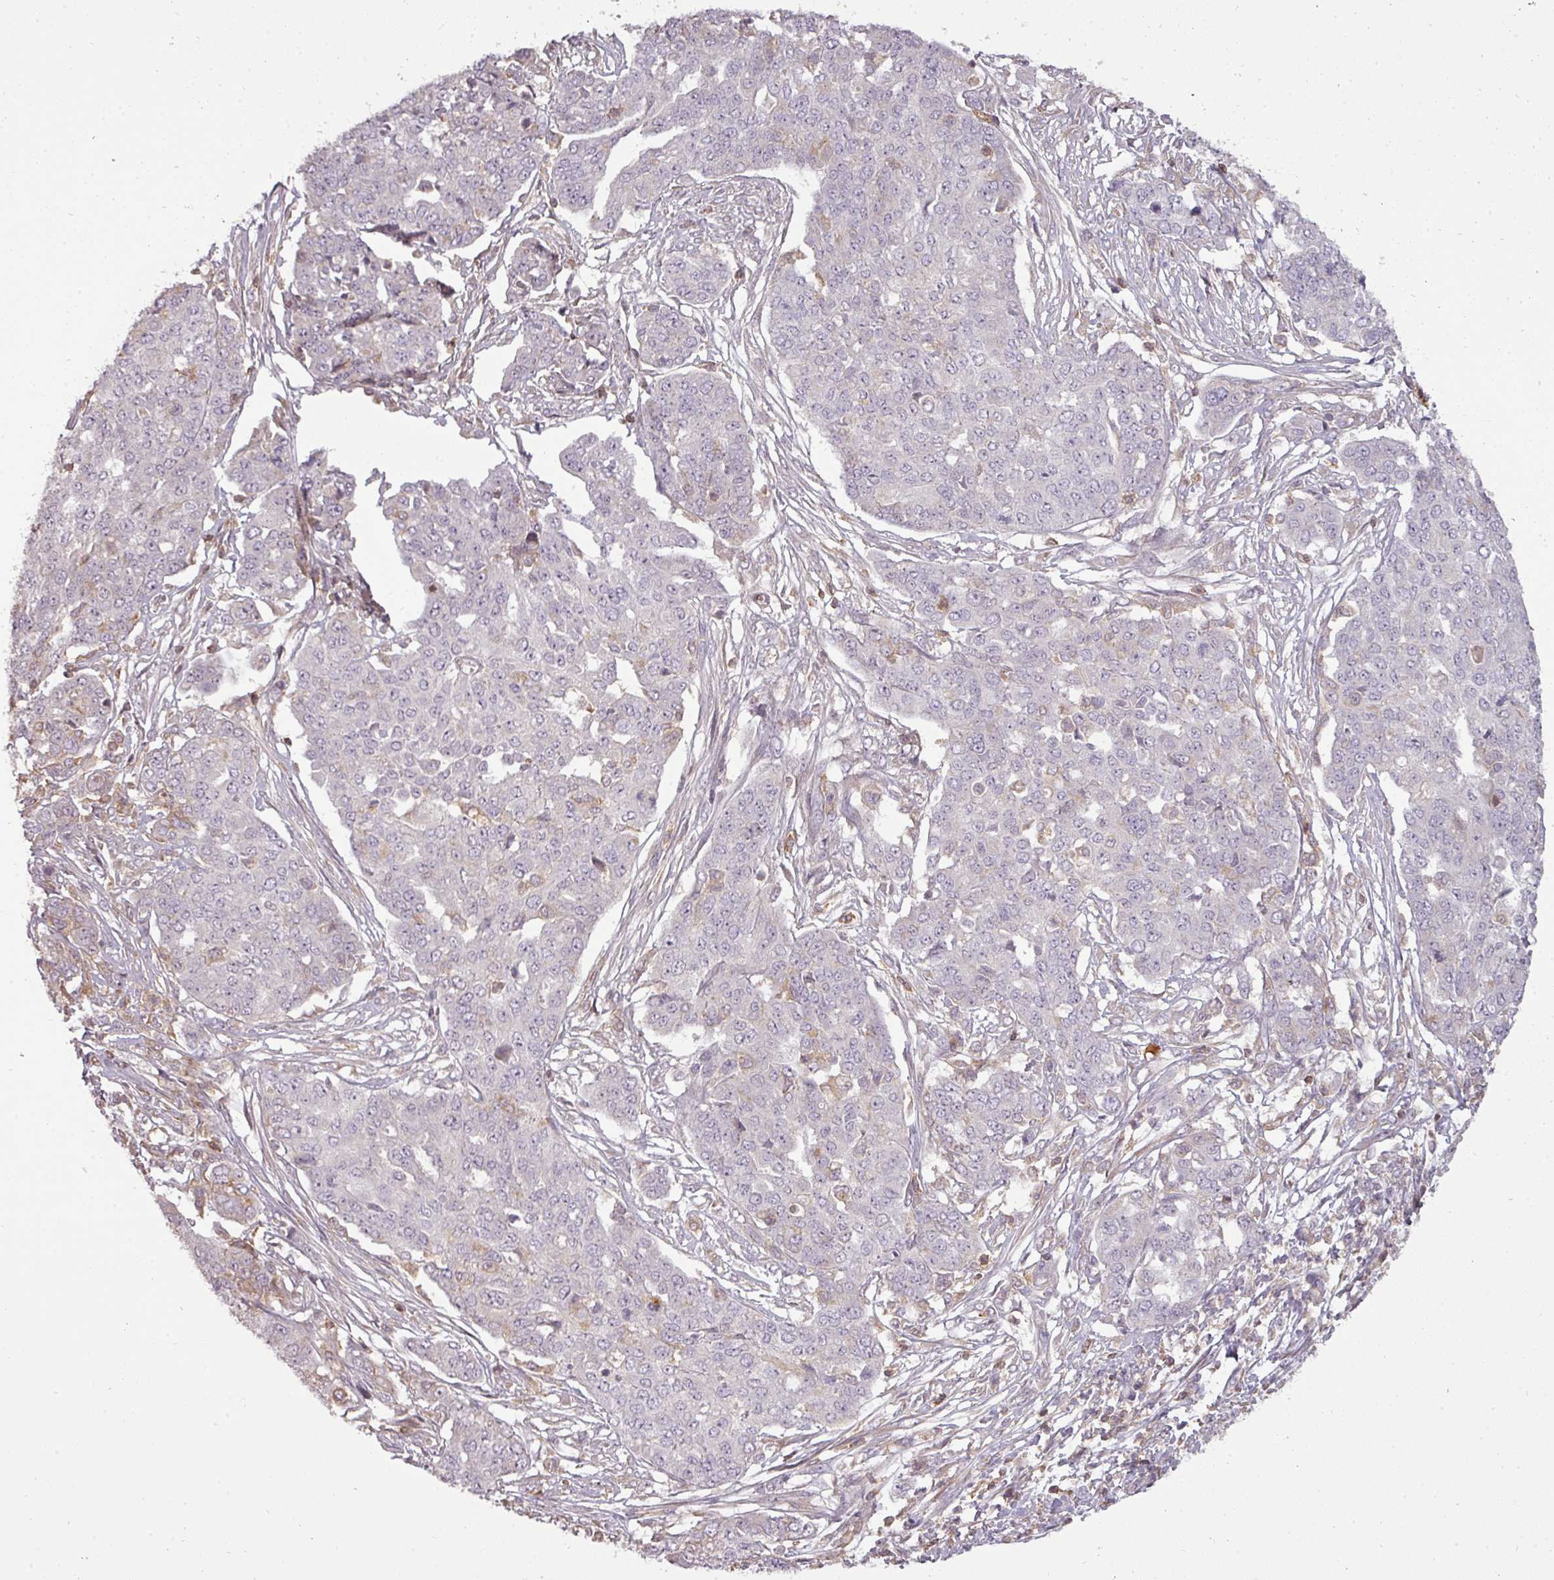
{"staining": {"intensity": "negative", "quantity": "none", "location": "none"}, "tissue": "ovarian cancer", "cell_type": "Tumor cells", "image_type": "cancer", "snomed": [{"axis": "morphology", "description": "Cystadenocarcinoma, serous, NOS"}, {"axis": "topography", "description": "Soft tissue"}, {"axis": "topography", "description": "Ovary"}], "caption": "Immunohistochemistry (IHC) of human ovarian cancer (serous cystadenocarcinoma) displays no expression in tumor cells.", "gene": "STK4", "patient": {"sex": "female", "age": 57}}